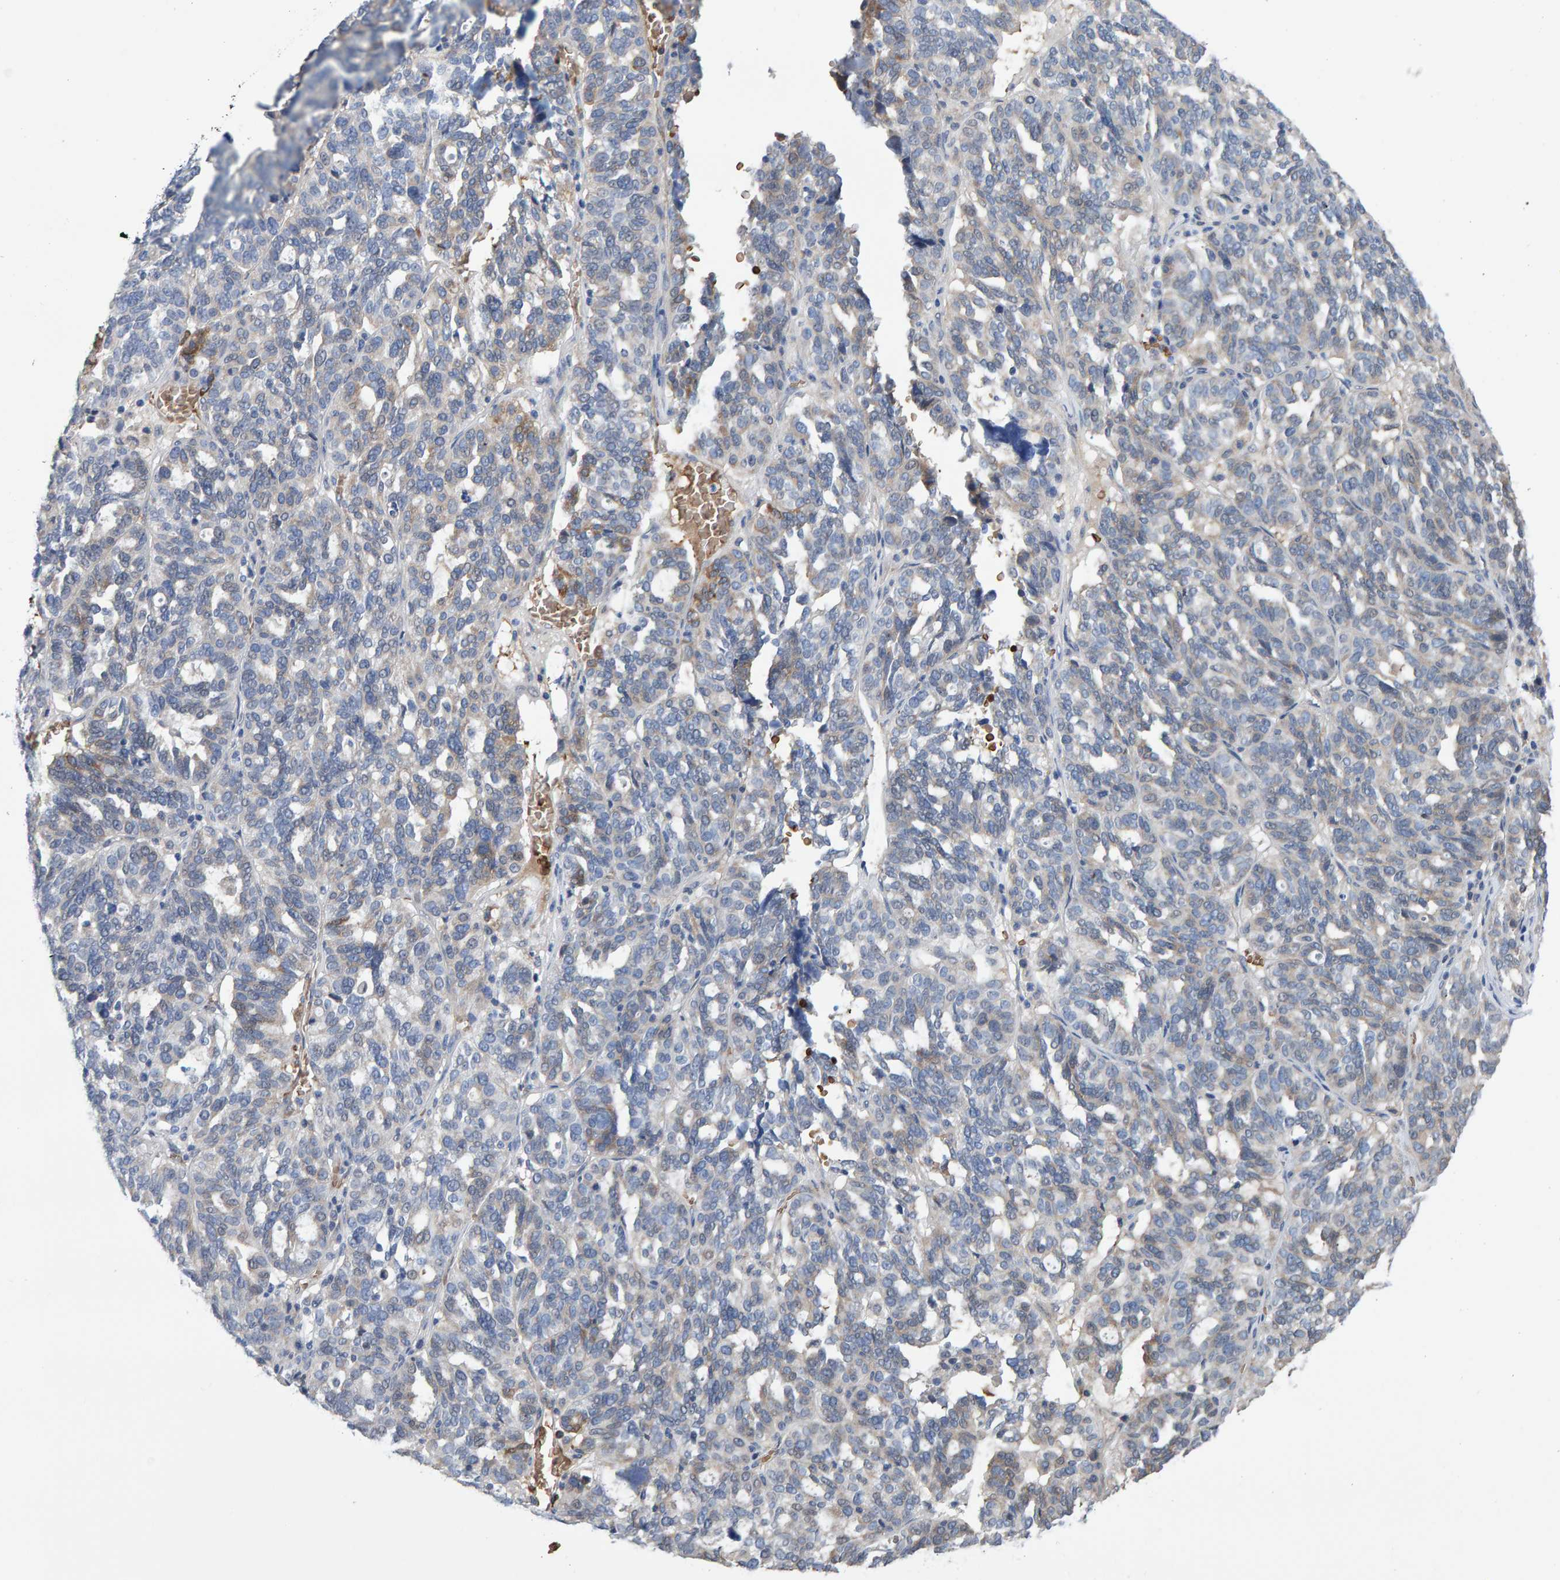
{"staining": {"intensity": "weak", "quantity": ">75%", "location": "cytoplasmic/membranous"}, "tissue": "ovarian cancer", "cell_type": "Tumor cells", "image_type": "cancer", "snomed": [{"axis": "morphology", "description": "Cystadenocarcinoma, serous, NOS"}, {"axis": "topography", "description": "Ovary"}], "caption": "A brown stain highlights weak cytoplasmic/membranous staining of a protein in human ovarian cancer tumor cells. (Stains: DAB (3,3'-diaminobenzidine) in brown, nuclei in blue, Microscopy: brightfield microscopy at high magnification).", "gene": "VPS9D1", "patient": {"sex": "female", "age": 59}}